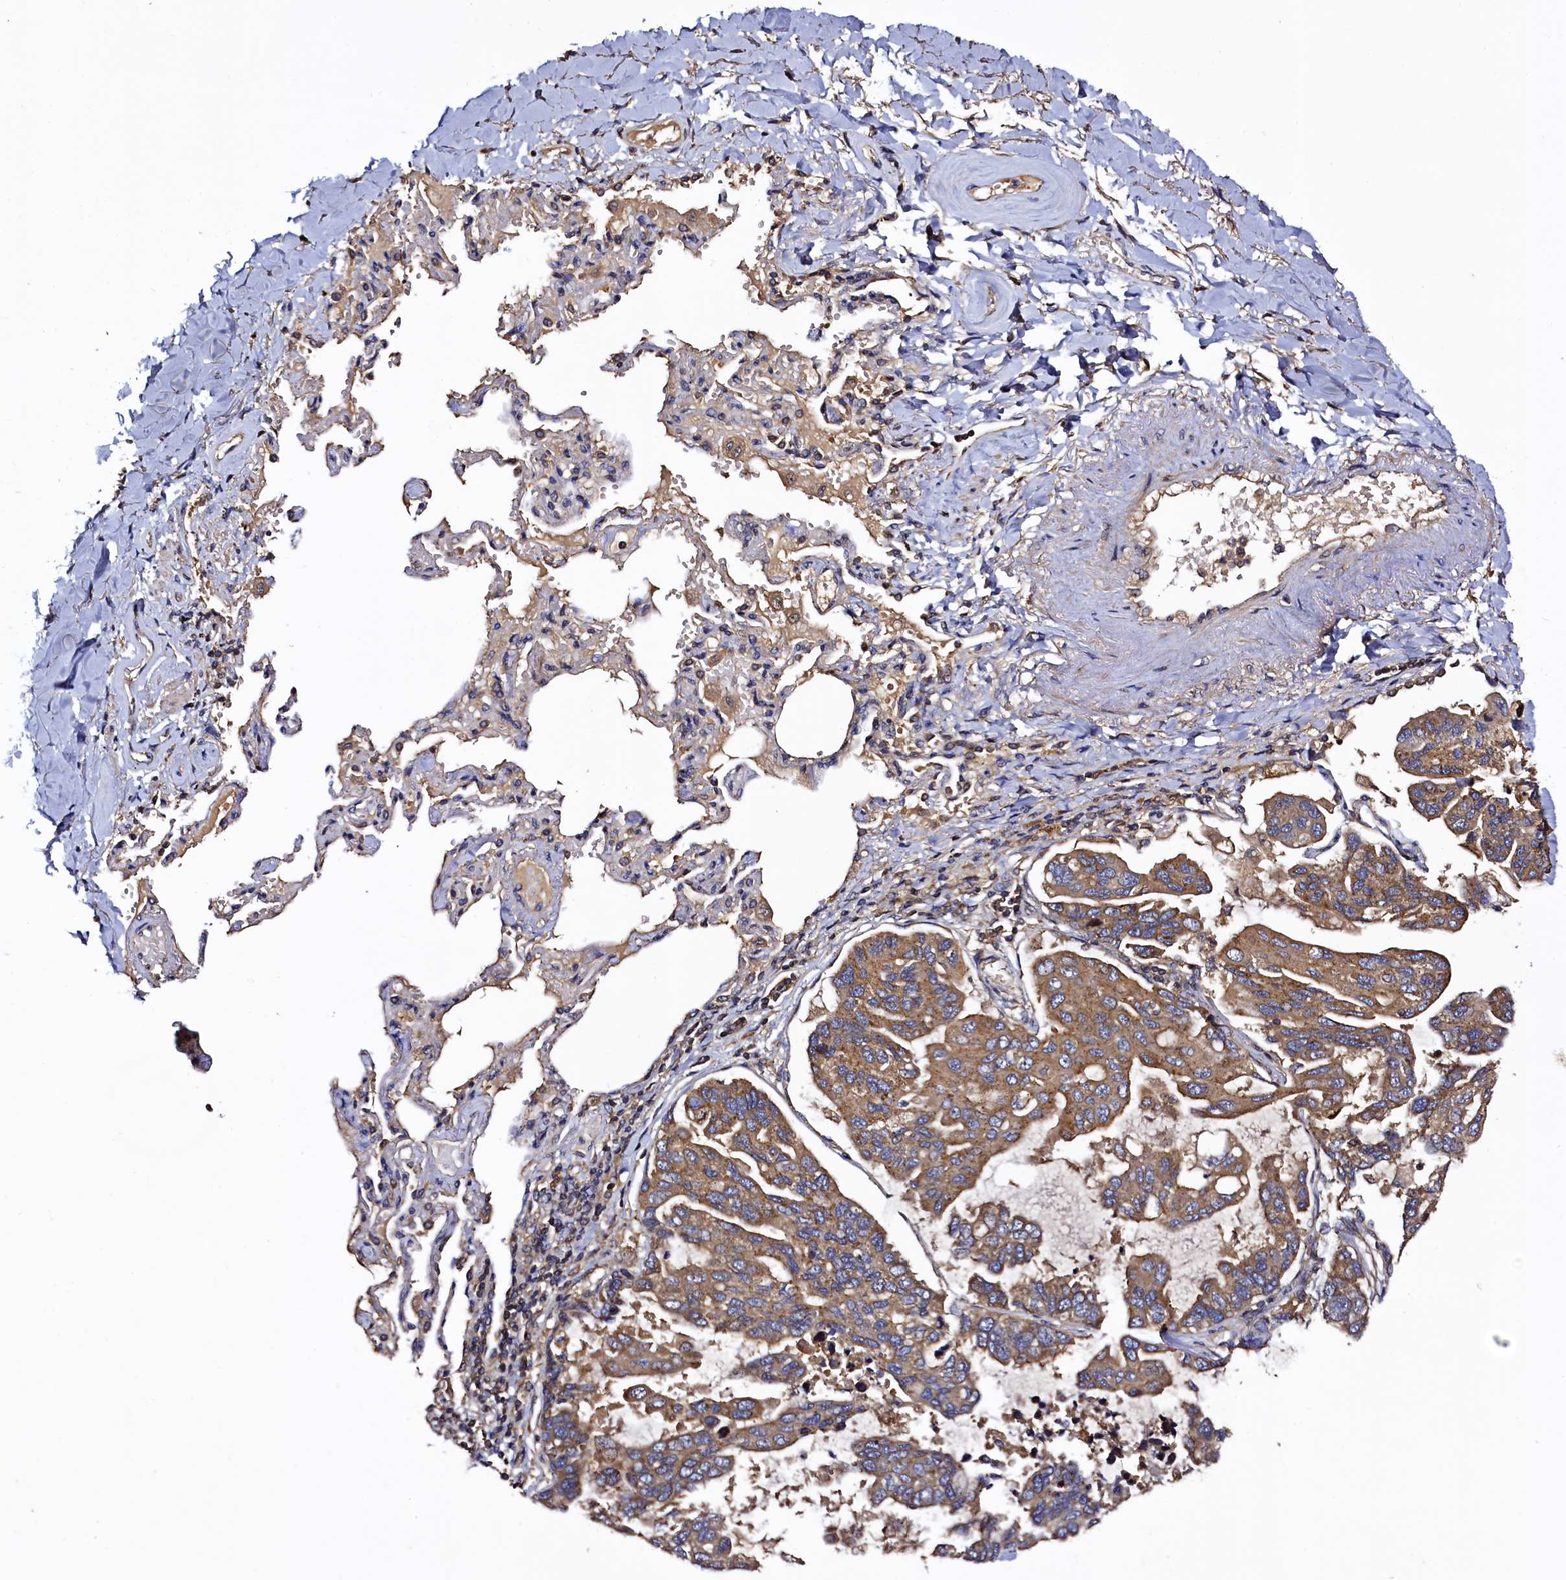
{"staining": {"intensity": "moderate", "quantity": ">75%", "location": "cytoplasmic/membranous"}, "tissue": "lung cancer", "cell_type": "Tumor cells", "image_type": "cancer", "snomed": [{"axis": "morphology", "description": "Adenocarcinoma, NOS"}, {"axis": "topography", "description": "Lung"}], "caption": "Human lung cancer (adenocarcinoma) stained for a protein (brown) shows moderate cytoplasmic/membranous positive expression in about >75% of tumor cells.", "gene": "KLC2", "patient": {"sex": "male", "age": 64}}